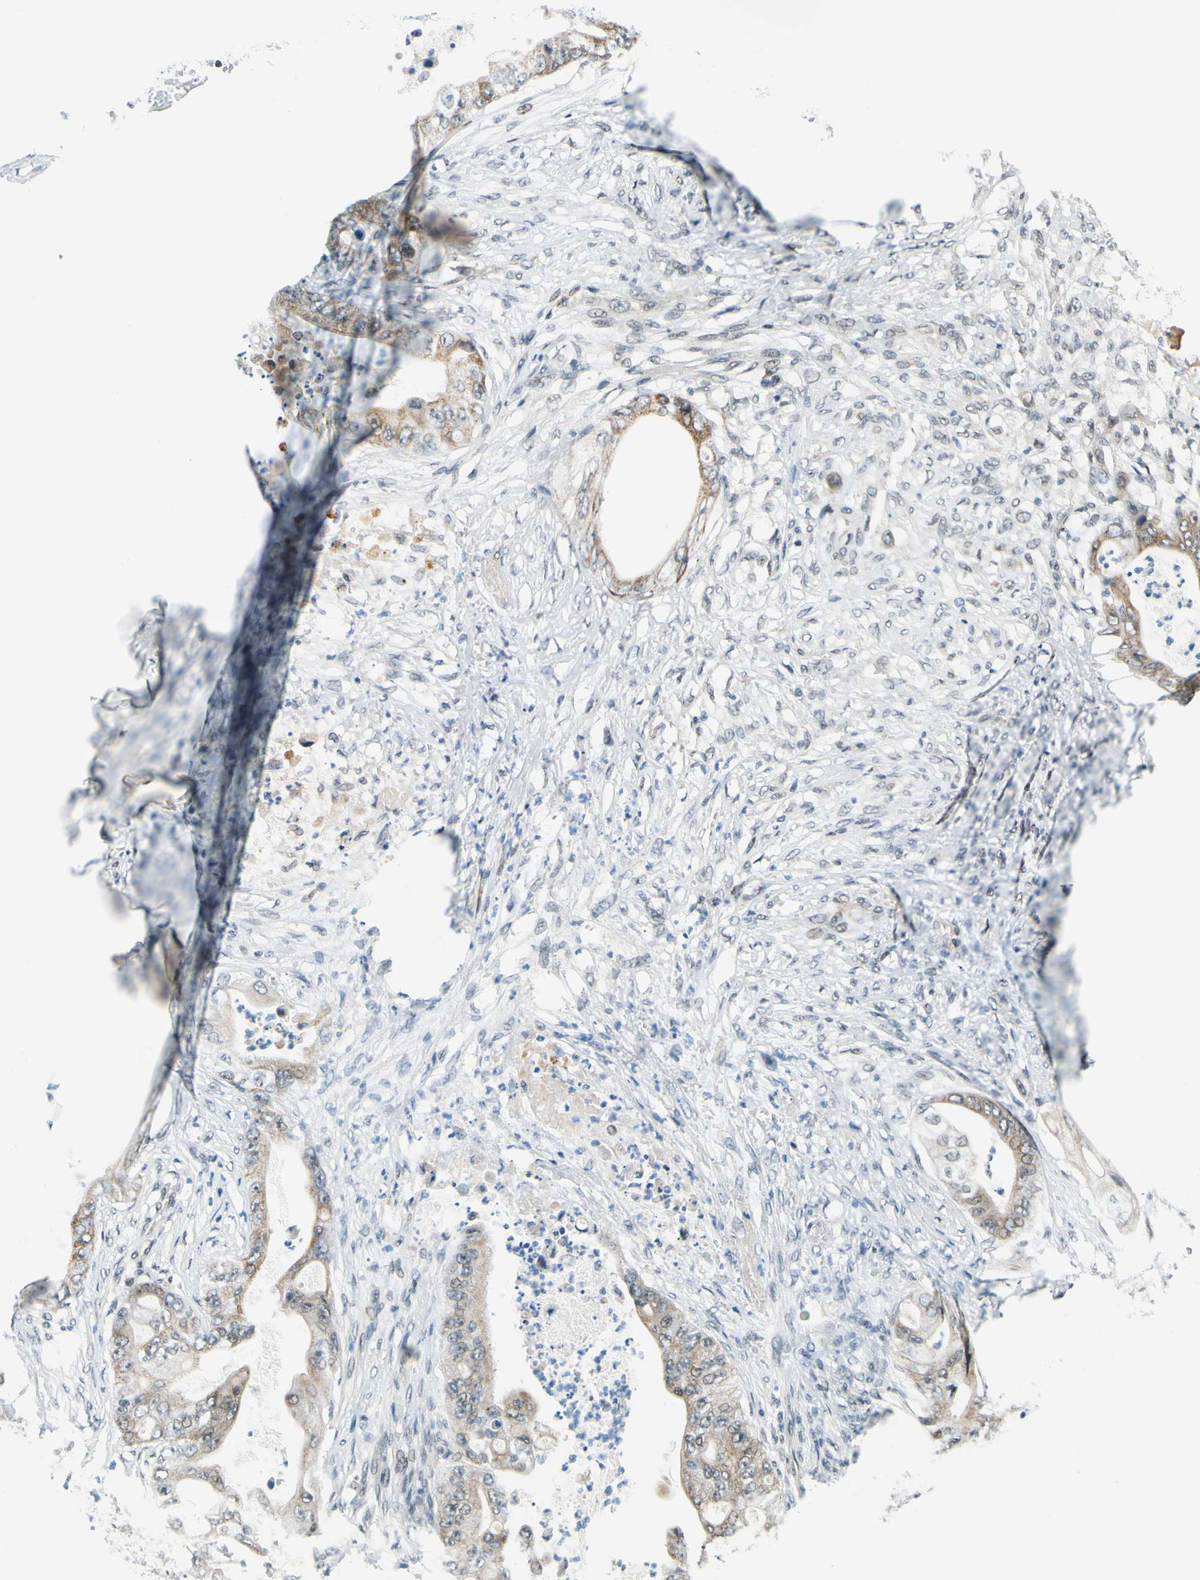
{"staining": {"intensity": "moderate", "quantity": ">75%", "location": "cytoplasmic/membranous"}, "tissue": "stomach cancer", "cell_type": "Tumor cells", "image_type": "cancer", "snomed": [{"axis": "morphology", "description": "Adenocarcinoma, NOS"}, {"axis": "topography", "description": "Stomach"}], "caption": "Immunohistochemistry image of stomach cancer (adenocarcinoma) stained for a protein (brown), which demonstrates medium levels of moderate cytoplasmic/membranous staining in about >75% of tumor cells.", "gene": "POGZ", "patient": {"sex": "female", "age": 73}}